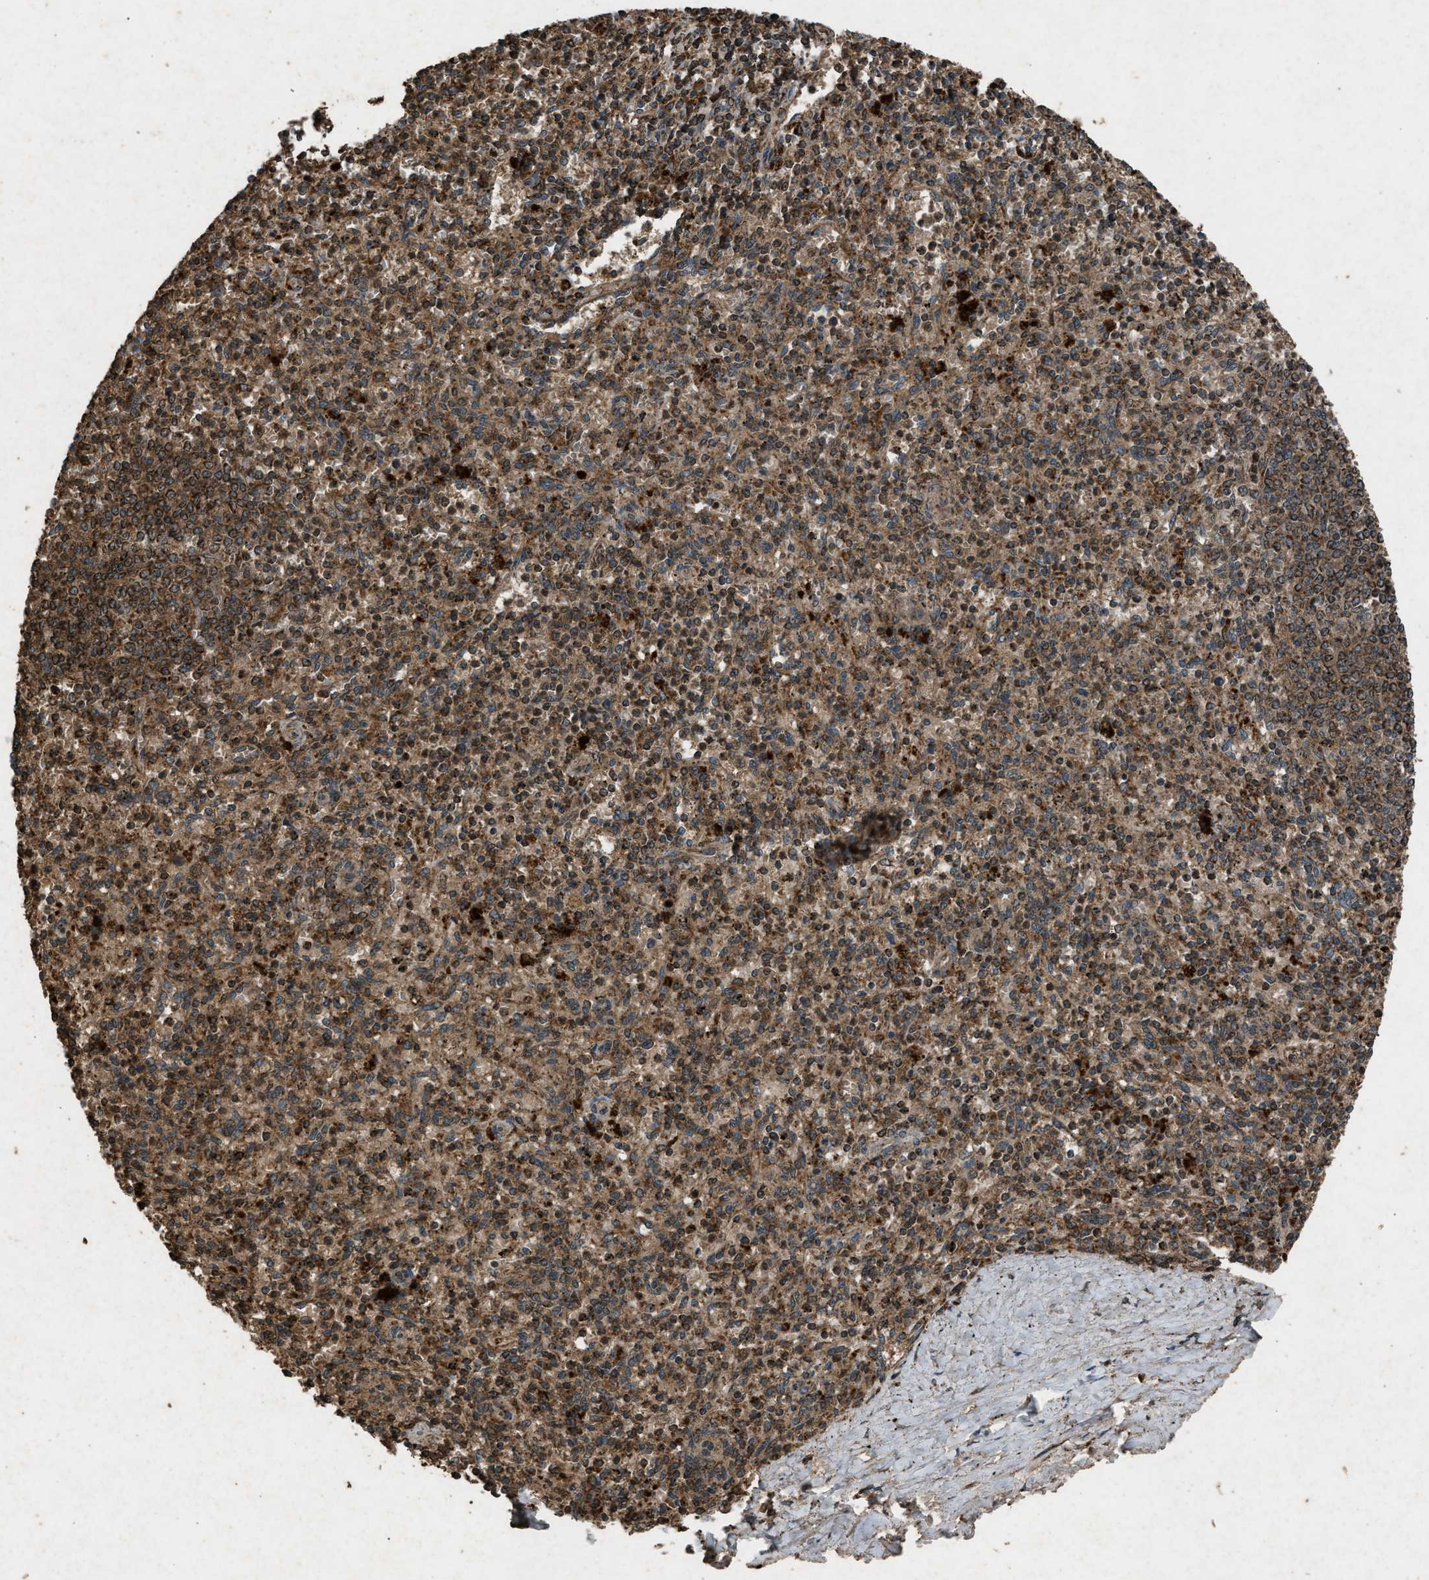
{"staining": {"intensity": "moderate", "quantity": ">75%", "location": "cytoplasmic/membranous"}, "tissue": "spleen", "cell_type": "Cells in red pulp", "image_type": "normal", "snomed": [{"axis": "morphology", "description": "Normal tissue, NOS"}, {"axis": "topography", "description": "Spleen"}], "caption": "The micrograph displays staining of normal spleen, revealing moderate cytoplasmic/membranous protein staining (brown color) within cells in red pulp. The staining was performed using DAB (3,3'-diaminobenzidine), with brown indicating positive protein expression. Nuclei are stained blue with hematoxylin.", "gene": "OAS1", "patient": {"sex": "male", "age": 72}}